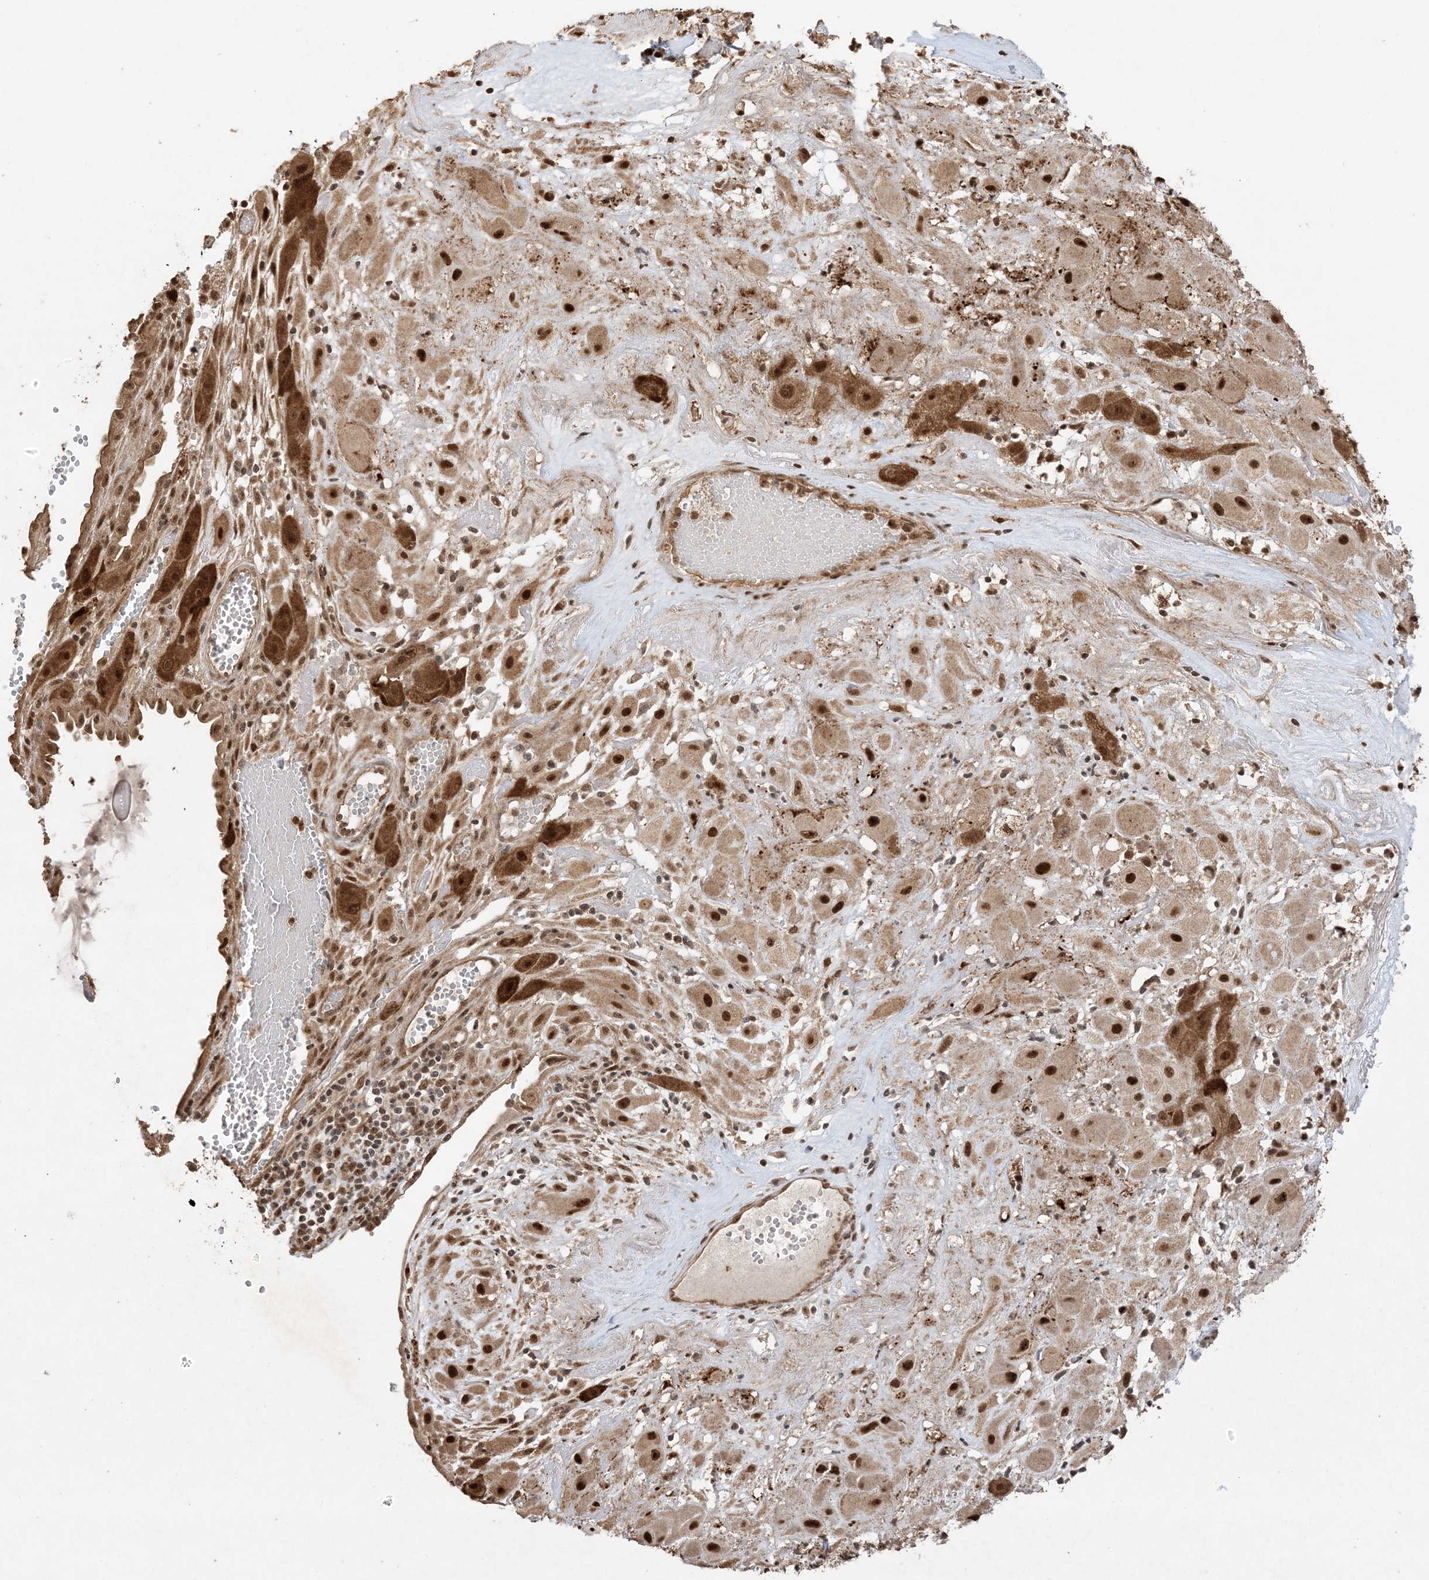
{"staining": {"intensity": "strong", "quantity": ">75%", "location": "cytoplasmic/membranous,nuclear"}, "tissue": "cervical cancer", "cell_type": "Tumor cells", "image_type": "cancer", "snomed": [{"axis": "morphology", "description": "Squamous cell carcinoma, NOS"}, {"axis": "topography", "description": "Cervix"}], "caption": "This is a histology image of immunohistochemistry staining of cervical squamous cell carcinoma, which shows strong expression in the cytoplasmic/membranous and nuclear of tumor cells.", "gene": "ZBTB41", "patient": {"sex": "female", "age": 34}}